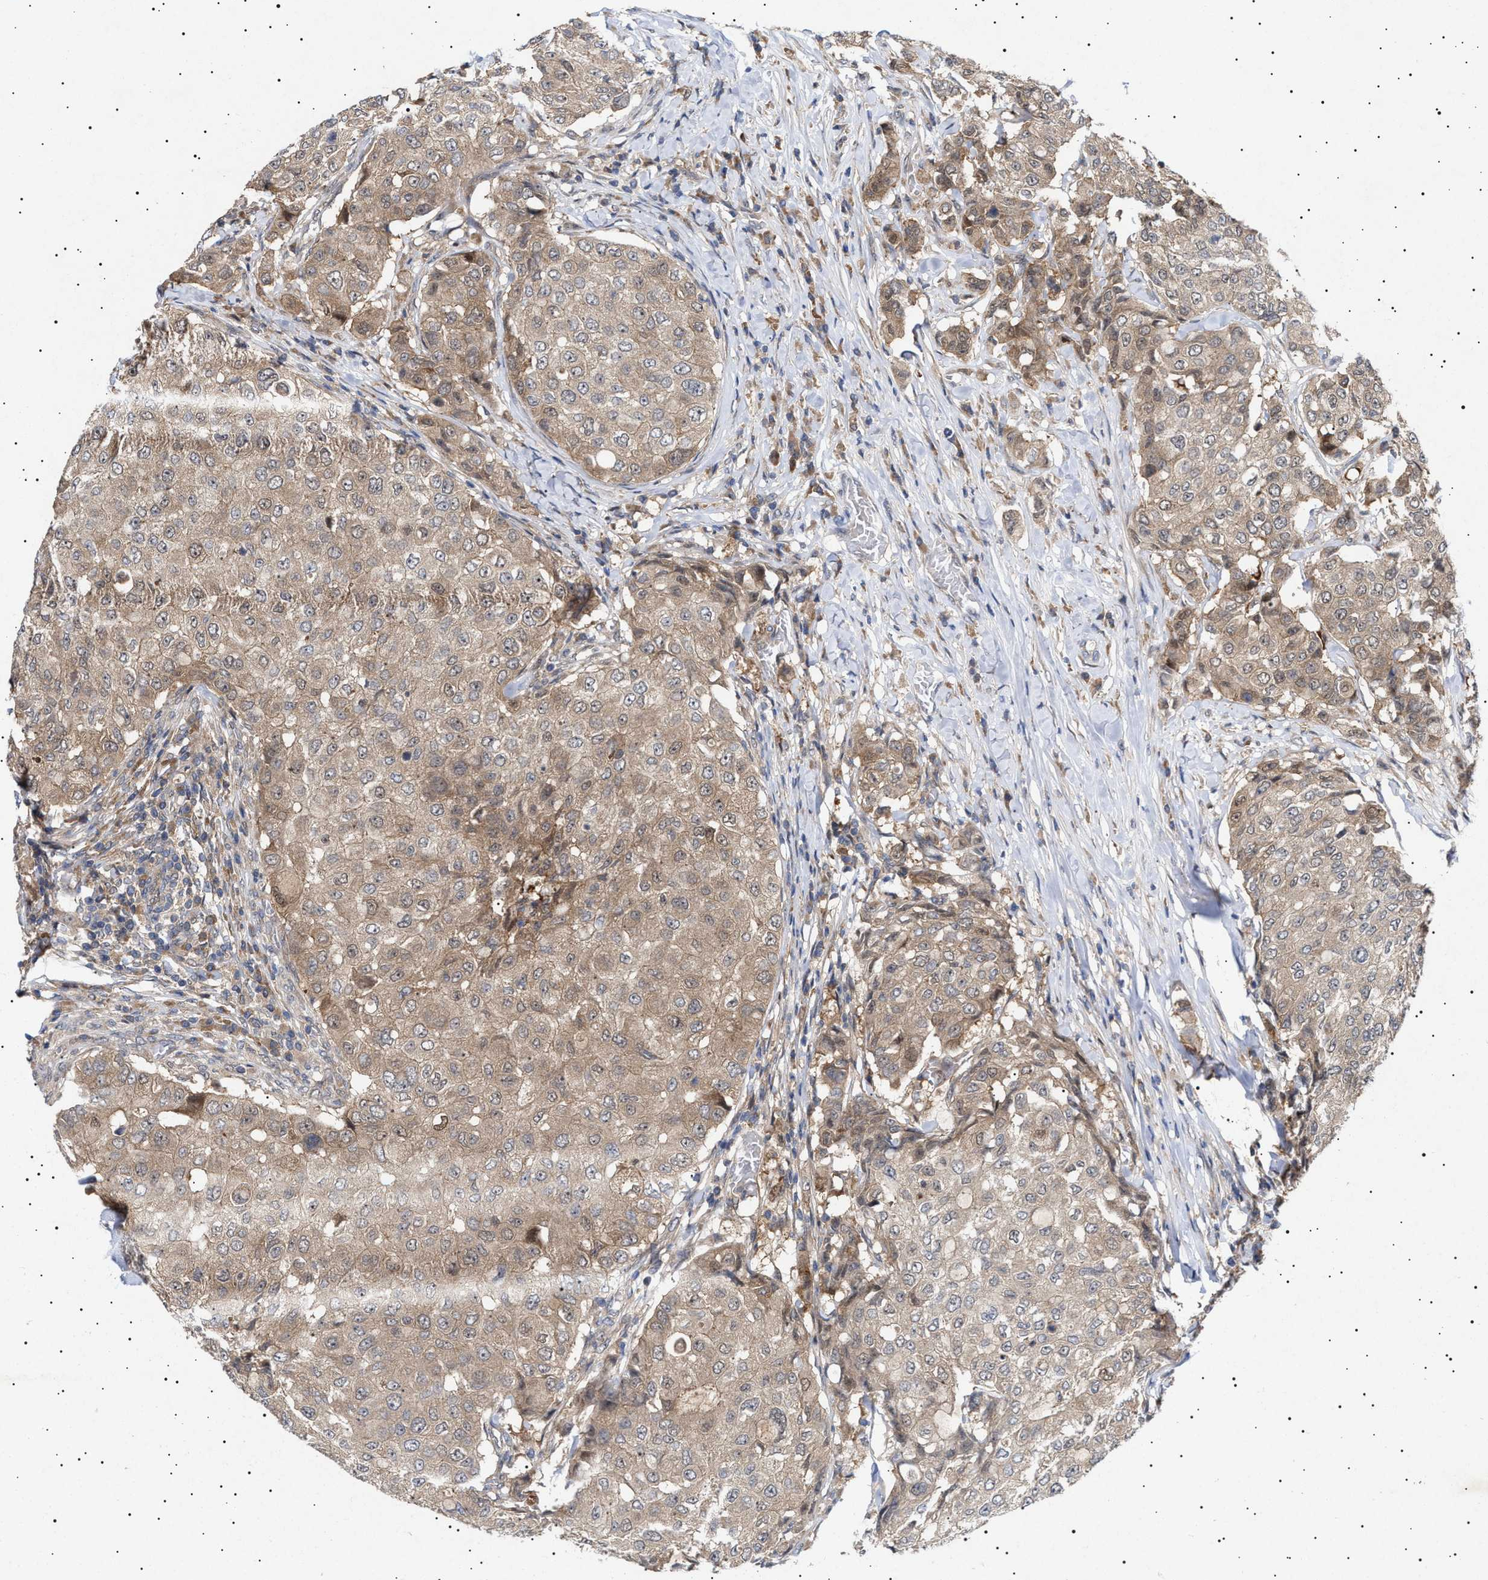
{"staining": {"intensity": "weak", "quantity": ">75%", "location": "cytoplasmic/membranous"}, "tissue": "breast cancer", "cell_type": "Tumor cells", "image_type": "cancer", "snomed": [{"axis": "morphology", "description": "Duct carcinoma"}, {"axis": "topography", "description": "Breast"}], "caption": "This image reveals IHC staining of breast intraductal carcinoma, with low weak cytoplasmic/membranous staining in about >75% of tumor cells.", "gene": "NPLOC4", "patient": {"sex": "female", "age": 27}}